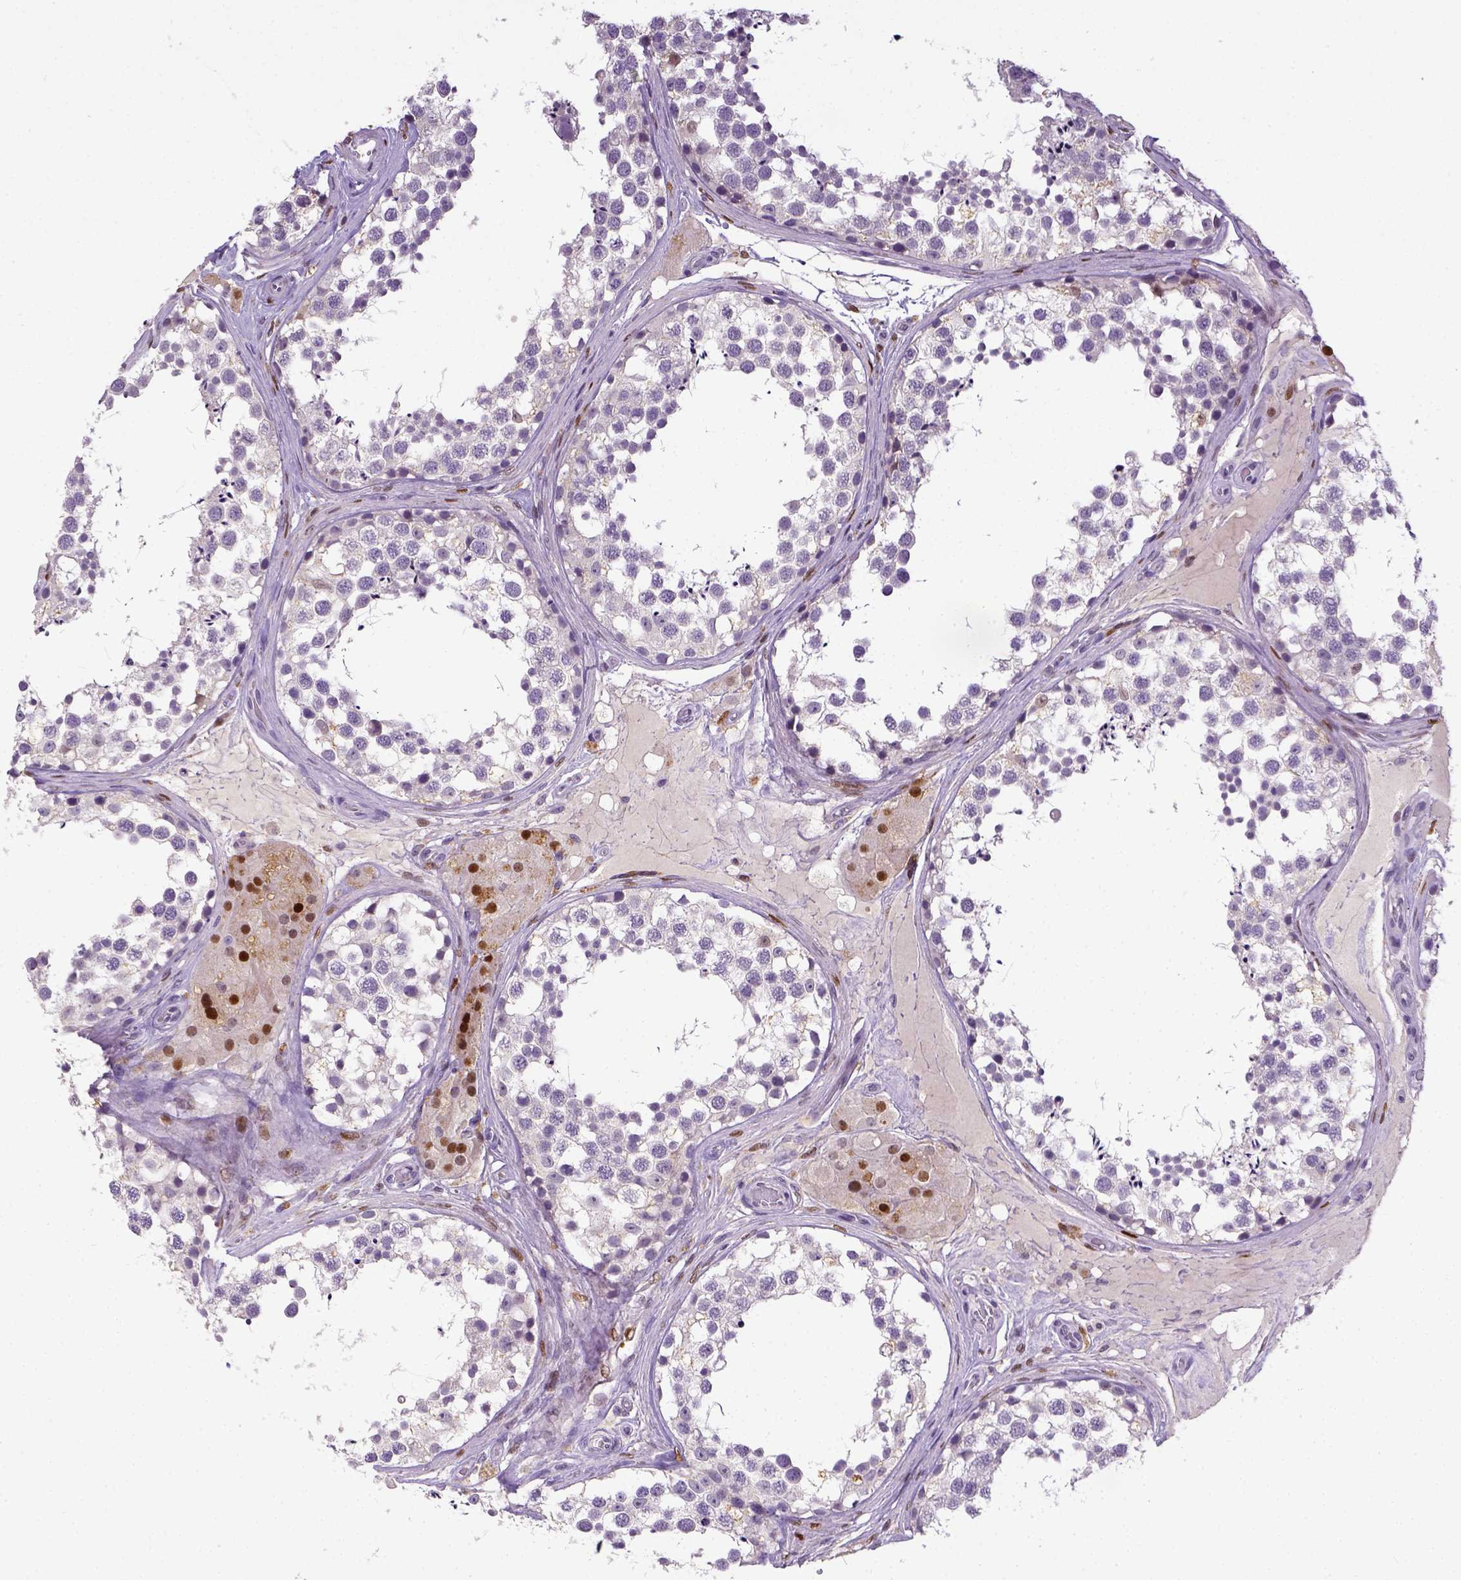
{"staining": {"intensity": "negative", "quantity": "none", "location": "none"}, "tissue": "testis", "cell_type": "Cells in seminiferous ducts", "image_type": "normal", "snomed": [{"axis": "morphology", "description": "Normal tissue, NOS"}, {"axis": "morphology", "description": "Seminoma, NOS"}, {"axis": "topography", "description": "Testis"}], "caption": "IHC of normal testis shows no positivity in cells in seminiferous ducts.", "gene": "CDKN1A", "patient": {"sex": "male", "age": 65}}